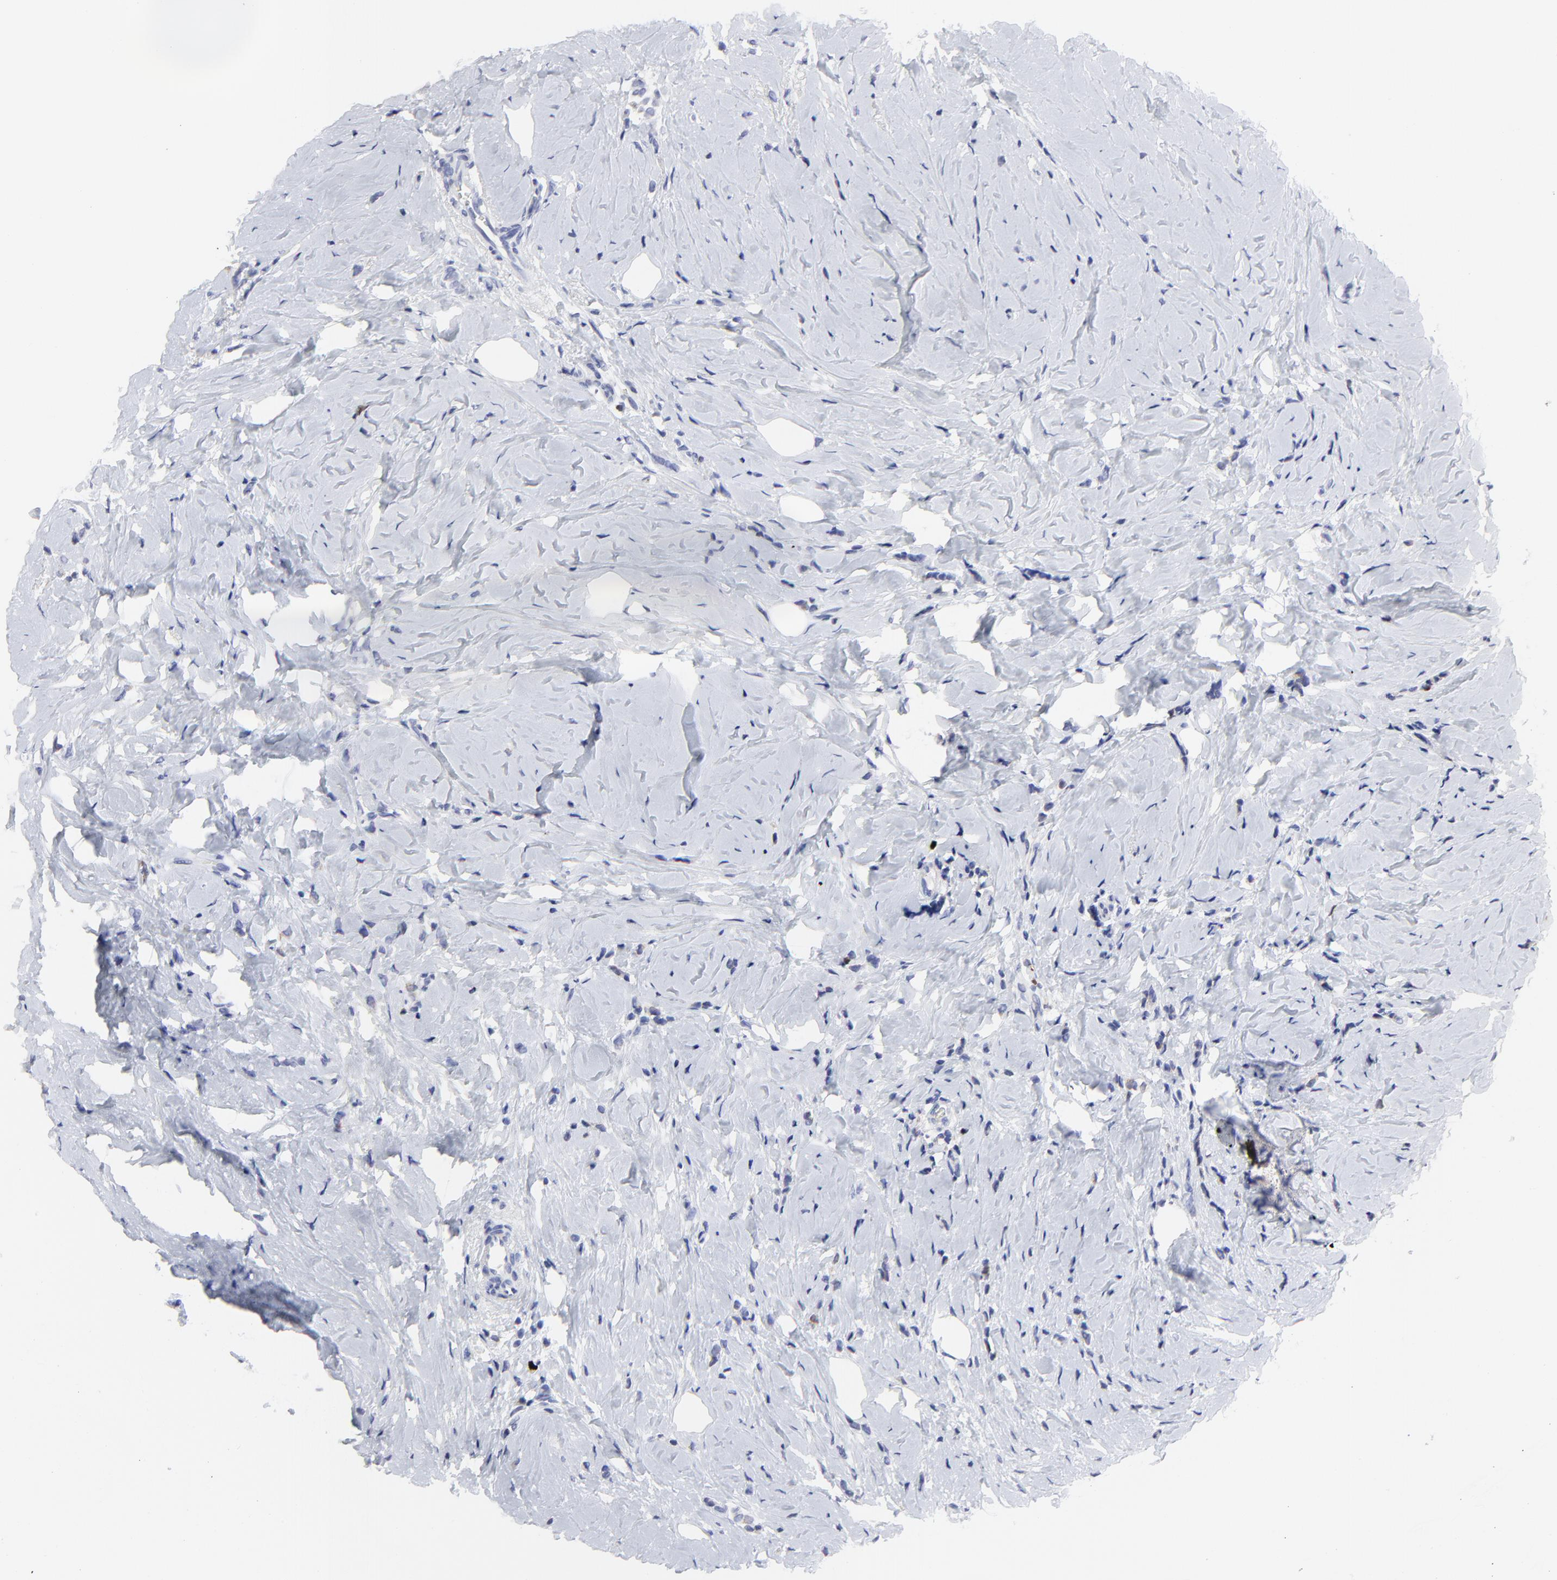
{"staining": {"intensity": "moderate", "quantity": "<25%", "location": "cytoplasmic/membranous,nuclear"}, "tissue": "breast cancer", "cell_type": "Tumor cells", "image_type": "cancer", "snomed": [{"axis": "morphology", "description": "Lobular carcinoma"}, {"axis": "topography", "description": "Breast"}], "caption": "Breast cancer (lobular carcinoma) was stained to show a protein in brown. There is low levels of moderate cytoplasmic/membranous and nuclear positivity in approximately <25% of tumor cells.", "gene": "NCAPH", "patient": {"sex": "female", "age": 64}}